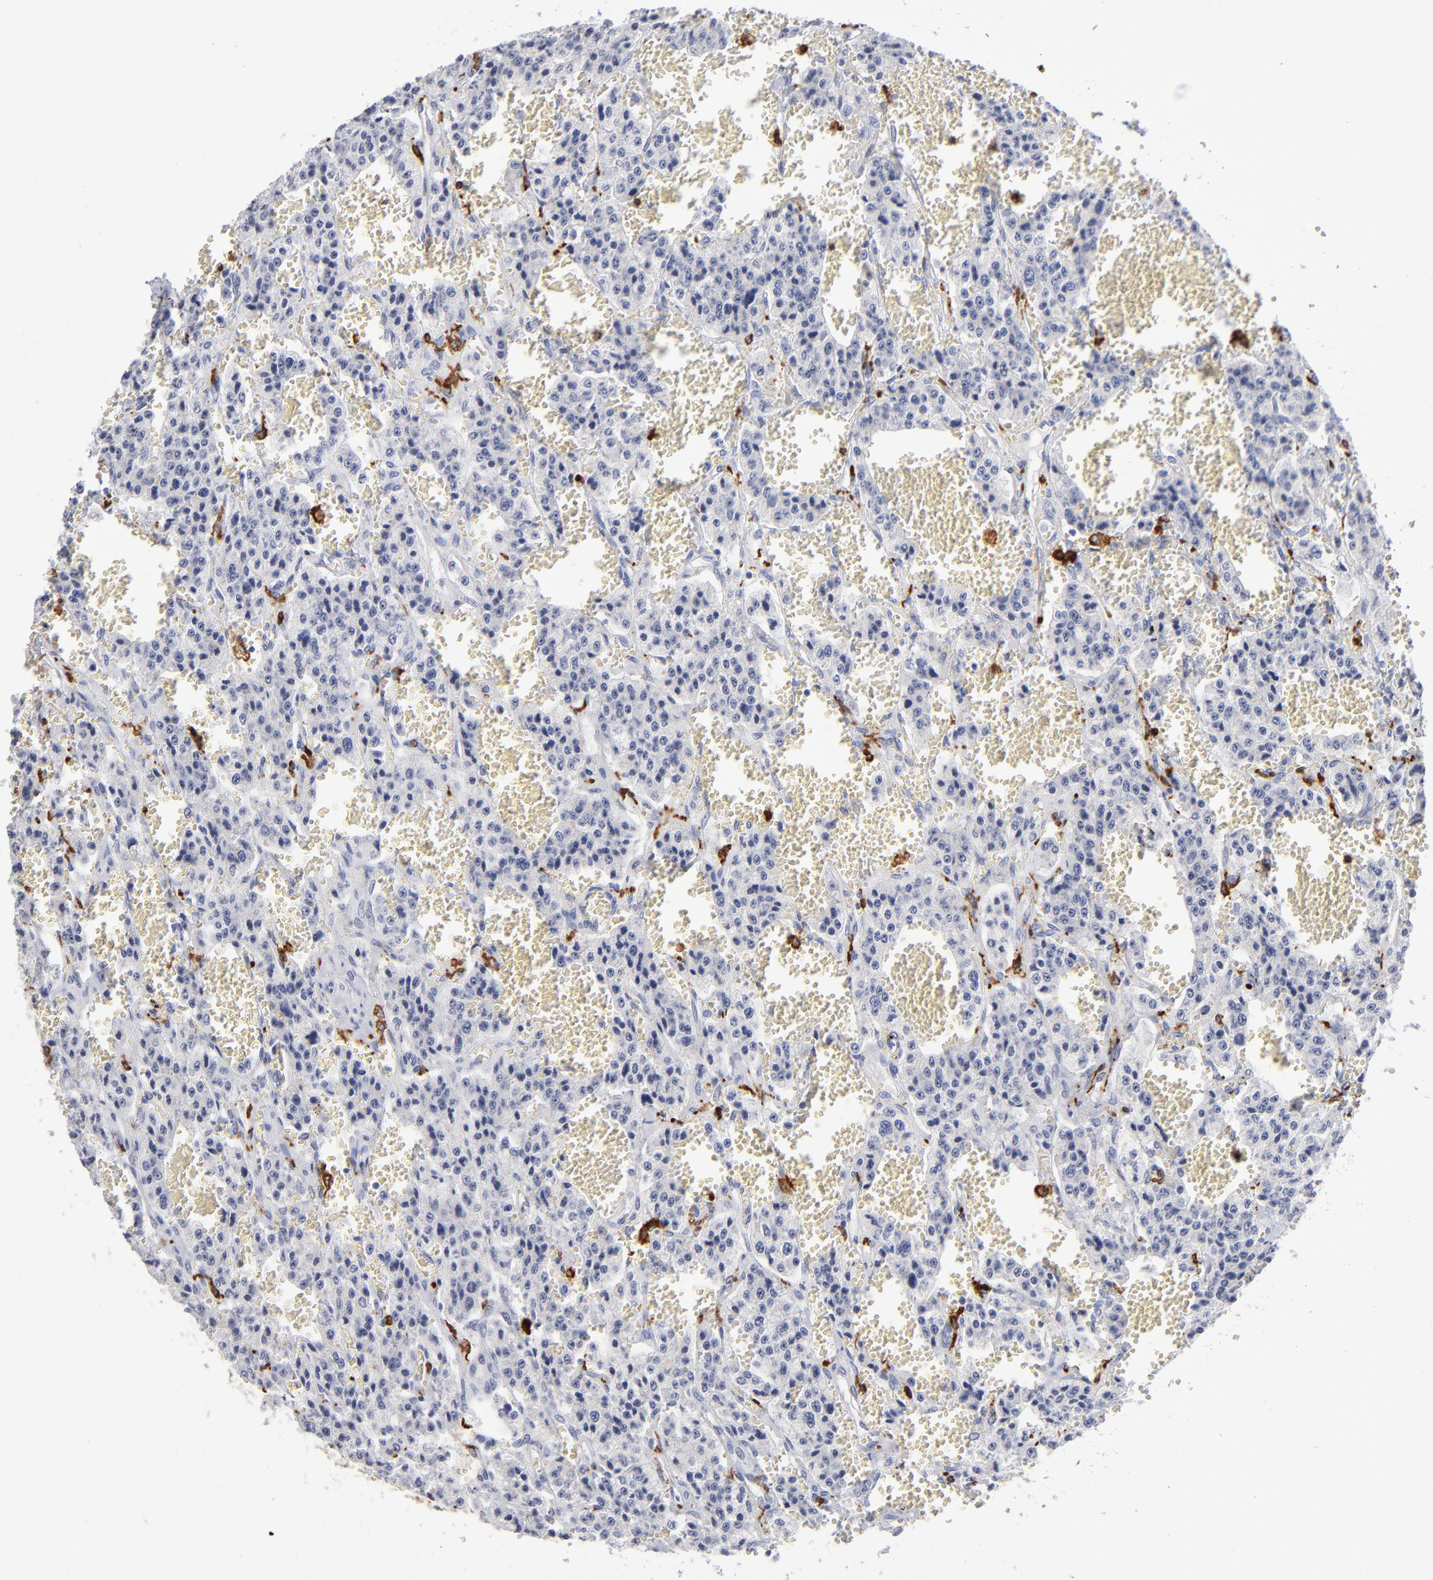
{"staining": {"intensity": "negative", "quantity": "none", "location": "none"}, "tissue": "carcinoid", "cell_type": "Tumor cells", "image_type": "cancer", "snomed": [{"axis": "morphology", "description": "Carcinoid, malignant, NOS"}, {"axis": "topography", "description": "Small intestine"}], "caption": "A high-resolution photomicrograph shows IHC staining of carcinoid (malignant), which displays no significant staining in tumor cells.", "gene": "CD180", "patient": {"sex": "male", "age": 52}}